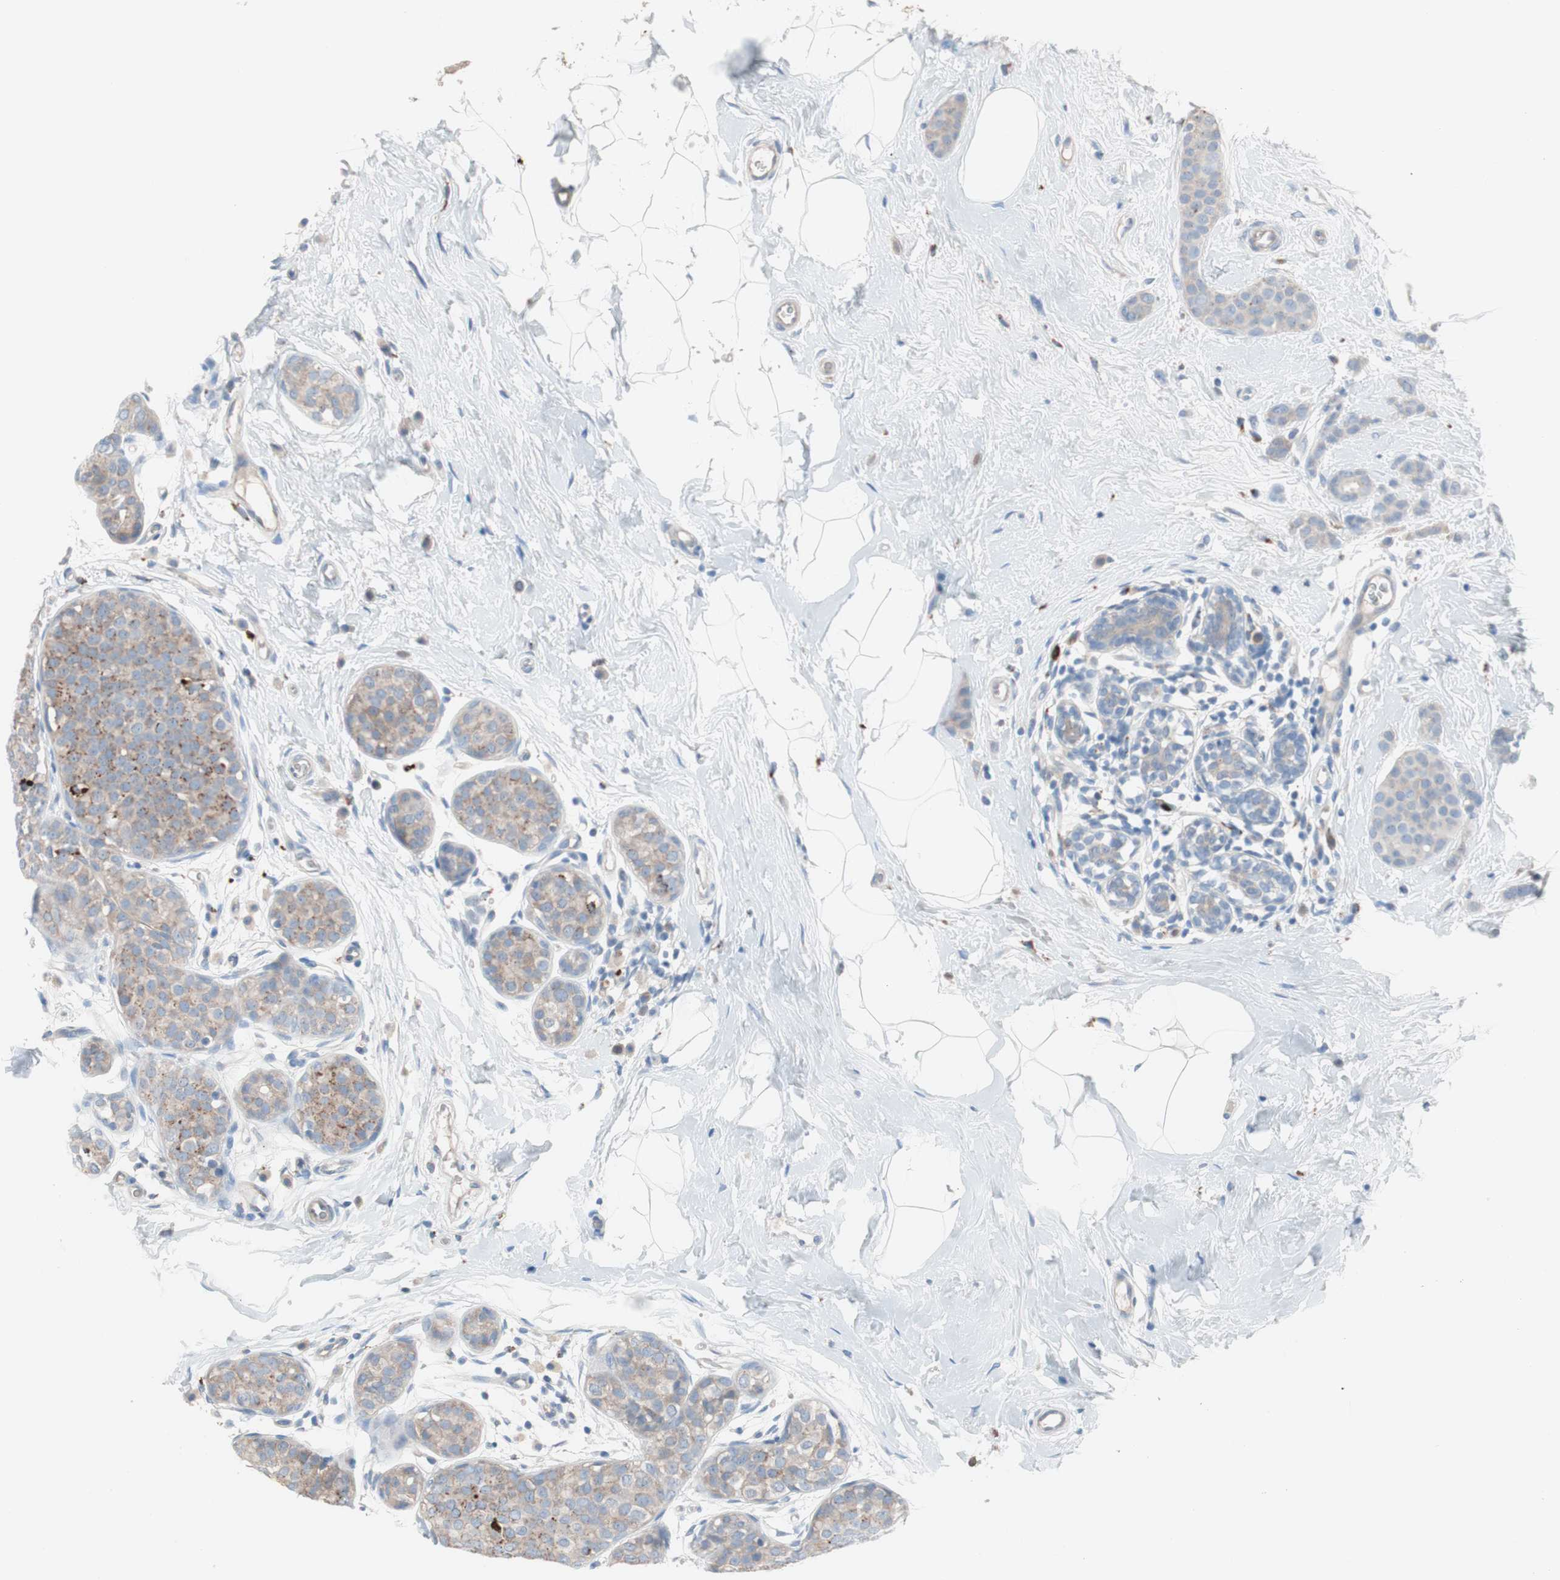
{"staining": {"intensity": "weak", "quantity": ">75%", "location": "cytoplasmic/membranous"}, "tissue": "breast cancer", "cell_type": "Tumor cells", "image_type": "cancer", "snomed": [{"axis": "morphology", "description": "Lobular carcinoma, in situ"}, {"axis": "morphology", "description": "Lobular carcinoma"}, {"axis": "topography", "description": "Breast"}], "caption": "There is low levels of weak cytoplasmic/membranous staining in tumor cells of breast cancer, as demonstrated by immunohistochemical staining (brown color).", "gene": "CLEC4D", "patient": {"sex": "female", "age": 41}}